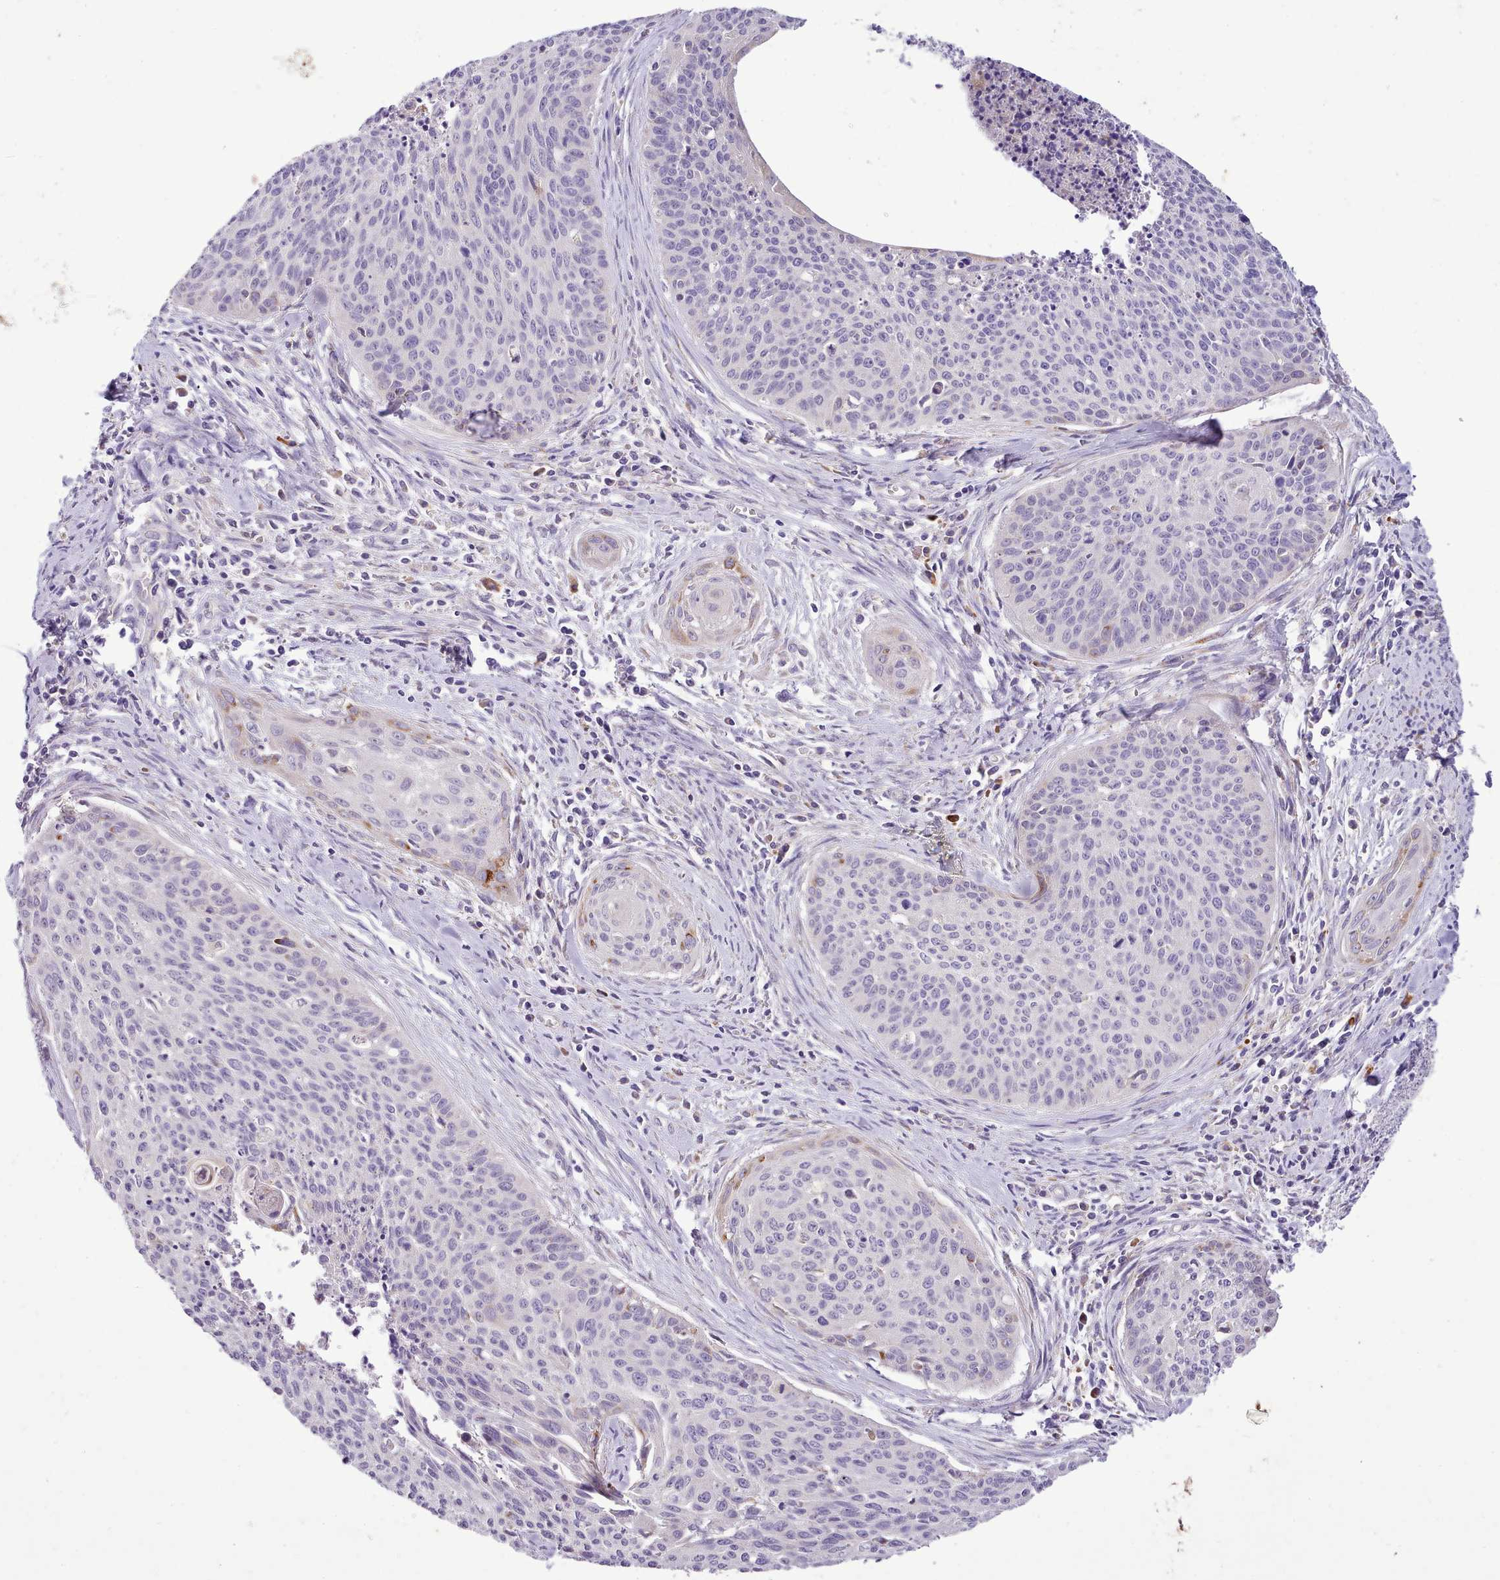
{"staining": {"intensity": "moderate", "quantity": "<25%", "location": "cytoplasmic/membranous"}, "tissue": "cervical cancer", "cell_type": "Tumor cells", "image_type": "cancer", "snomed": [{"axis": "morphology", "description": "Squamous cell carcinoma, NOS"}, {"axis": "topography", "description": "Cervix"}], "caption": "Cervical cancer was stained to show a protein in brown. There is low levels of moderate cytoplasmic/membranous staining in approximately <25% of tumor cells. (DAB (3,3'-diaminobenzidine) IHC, brown staining for protein, blue staining for nuclei).", "gene": "FAM83E", "patient": {"sex": "female", "age": 55}}